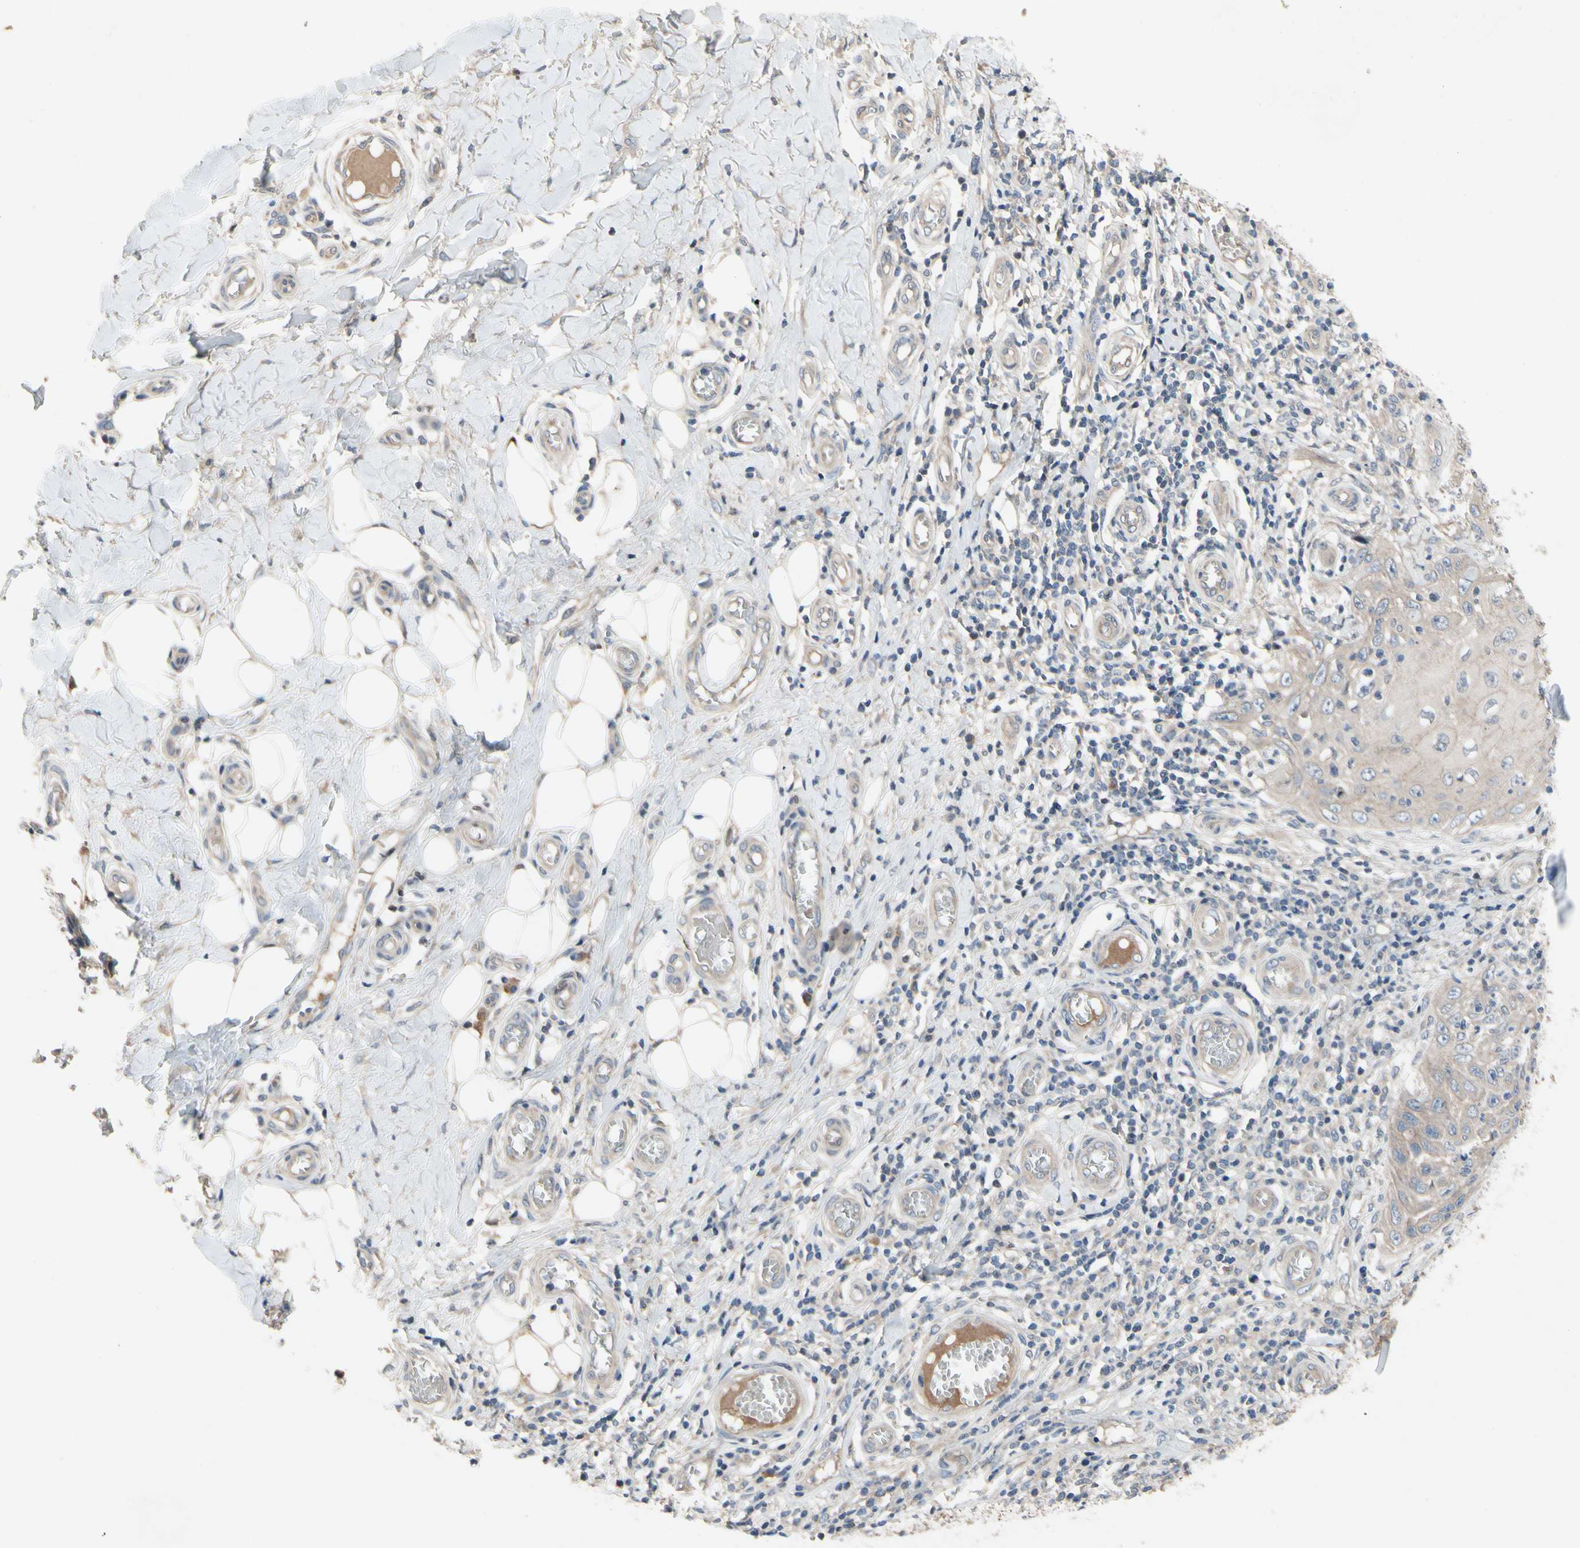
{"staining": {"intensity": "weak", "quantity": "25%-75%", "location": "cytoplasmic/membranous"}, "tissue": "skin cancer", "cell_type": "Tumor cells", "image_type": "cancer", "snomed": [{"axis": "morphology", "description": "Squamous cell carcinoma, NOS"}, {"axis": "topography", "description": "Skin"}], "caption": "Immunohistochemistry (IHC) staining of skin cancer (squamous cell carcinoma), which reveals low levels of weak cytoplasmic/membranous staining in about 25%-75% of tumor cells indicating weak cytoplasmic/membranous protein positivity. The staining was performed using DAB (3,3'-diaminobenzidine) (brown) for protein detection and nuclei were counterstained in hematoxylin (blue).", "gene": "ICAM5", "patient": {"sex": "female", "age": 73}}